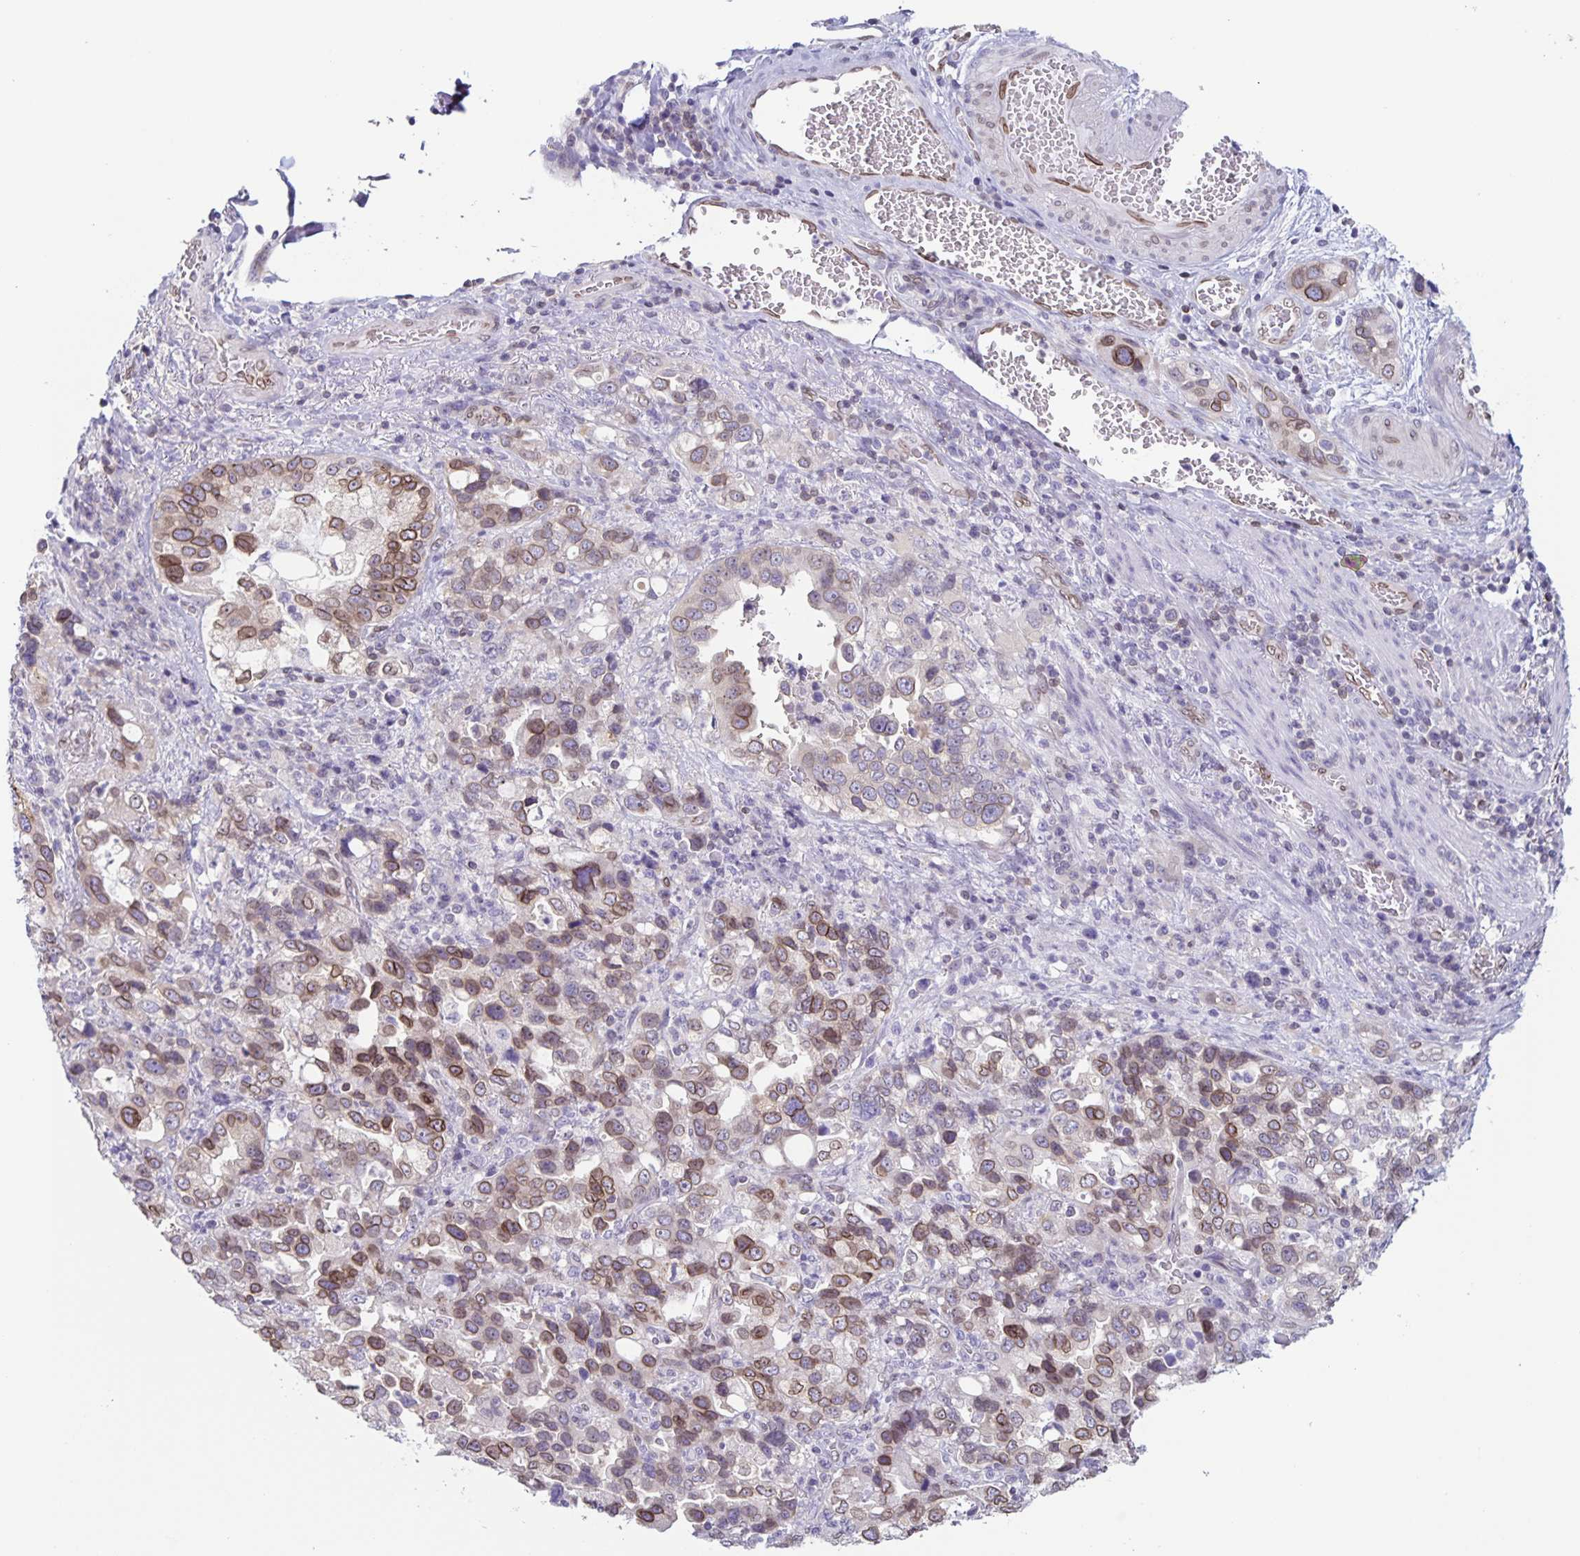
{"staining": {"intensity": "moderate", "quantity": "25%-75%", "location": "cytoplasmic/membranous,nuclear"}, "tissue": "stomach cancer", "cell_type": "Tumor cells", "image_type": "cancer", "snomed": [{"axis": "morphology", "description": "Adenocarcinoma, NOS"}, {"axis": "topography", "description": "Stomach, upper"}], "caption": "Protein staining of stomach adenocarcinoma tissue displays moderate cytoplasmic/membranous and nuclear positivity in about 25%-75% of tumor cells. Ihc stains the protein in brown and the nuclei are stained blue.", "gene": "SYNE2", "patient": {"sex": "female", "age": 81}}